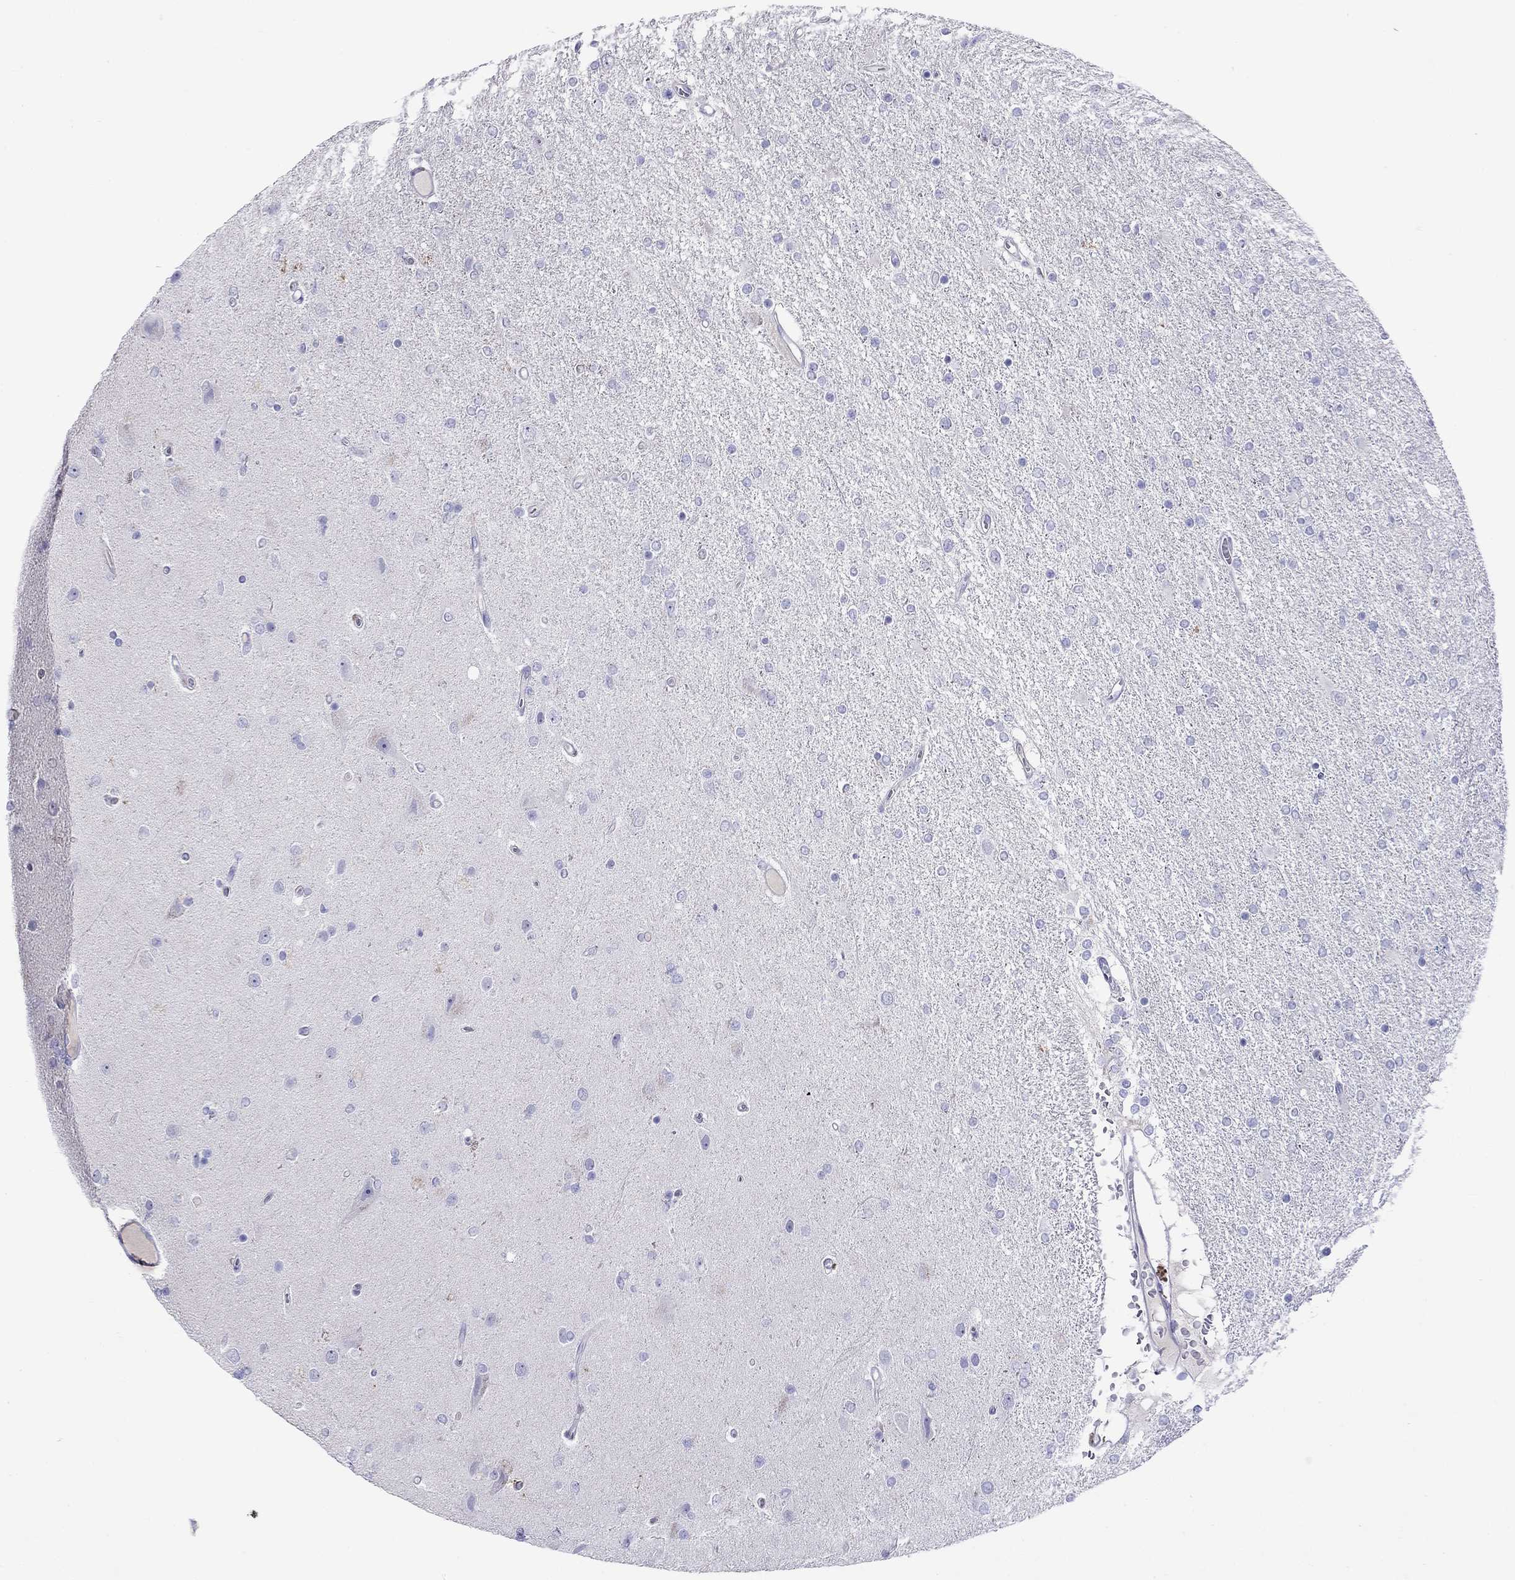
{"staining": {"intensity": "negative", "quantity": "none", "location": "none"}, "tissue": "glioma", "cell_type": "Tumor cells", "image_type": "cancer", "snomed": [{"axis": "morphology", "description": "Glioma, malignant, High grade"}, {"axis": "topography", "description": "Cerebral cortex"}], "caption": "Tumor cells are negative for brown protein staining in malignant glioma (high-grade).", "gene": "GNAT3", "patient": {"sex": "male", "age": 70}}